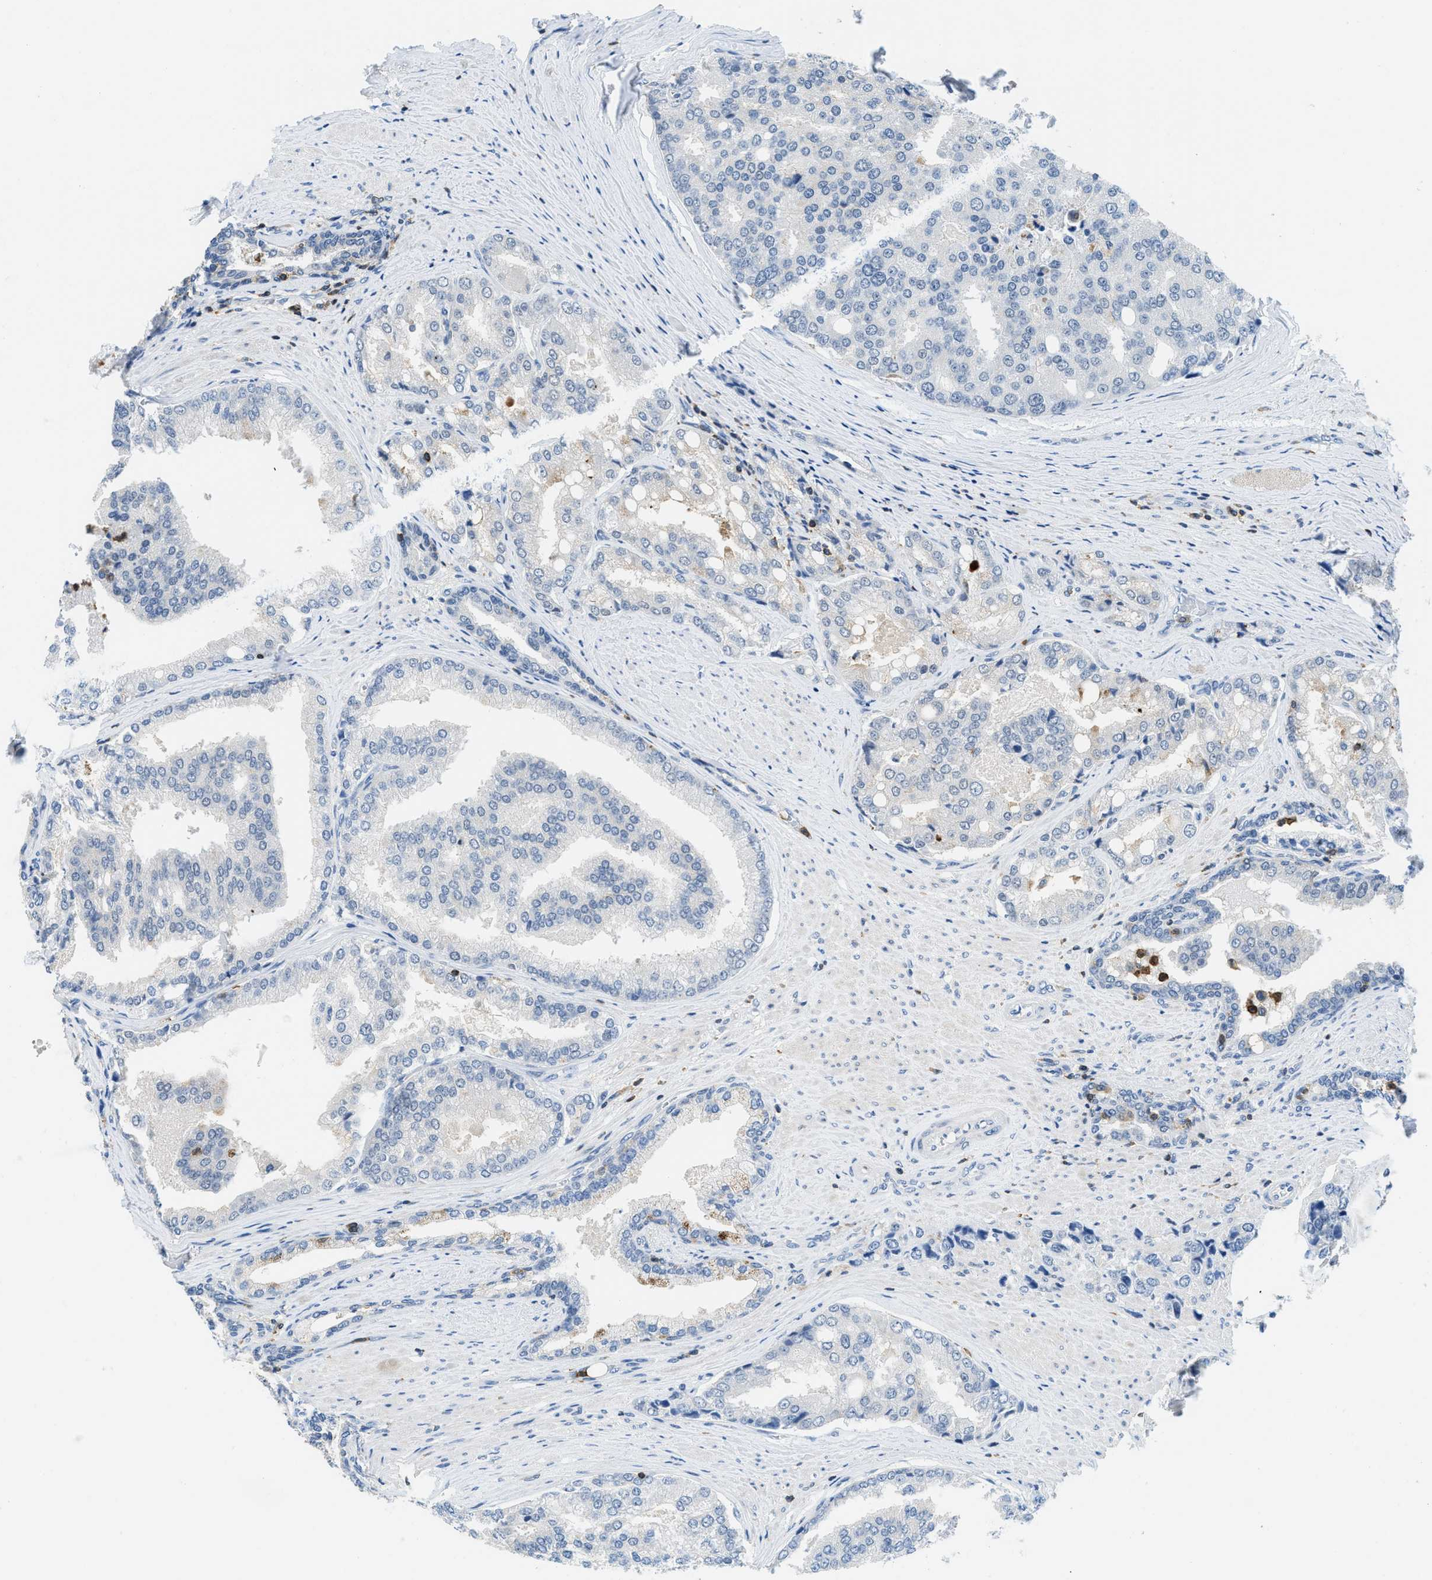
{"staining": {"intensity": "negative", "quantity": "none", "location": "none"}, "tissue": "prostate cancer", "cell_type": "Tumor cells", "image_type": "cancer", "snomed": [{"axis": "morphology", "description": "Adenocarcinoma, High grade"}, {"axis": "topography", "description": "Prostate"}], "caption": "Photomicrograph shows no protein staining in tumor cells of prostate adenocarcinoma (high-grade) tissue.", "gene": "FAM151A", "patient": {"sex": "male", "age": 50}}